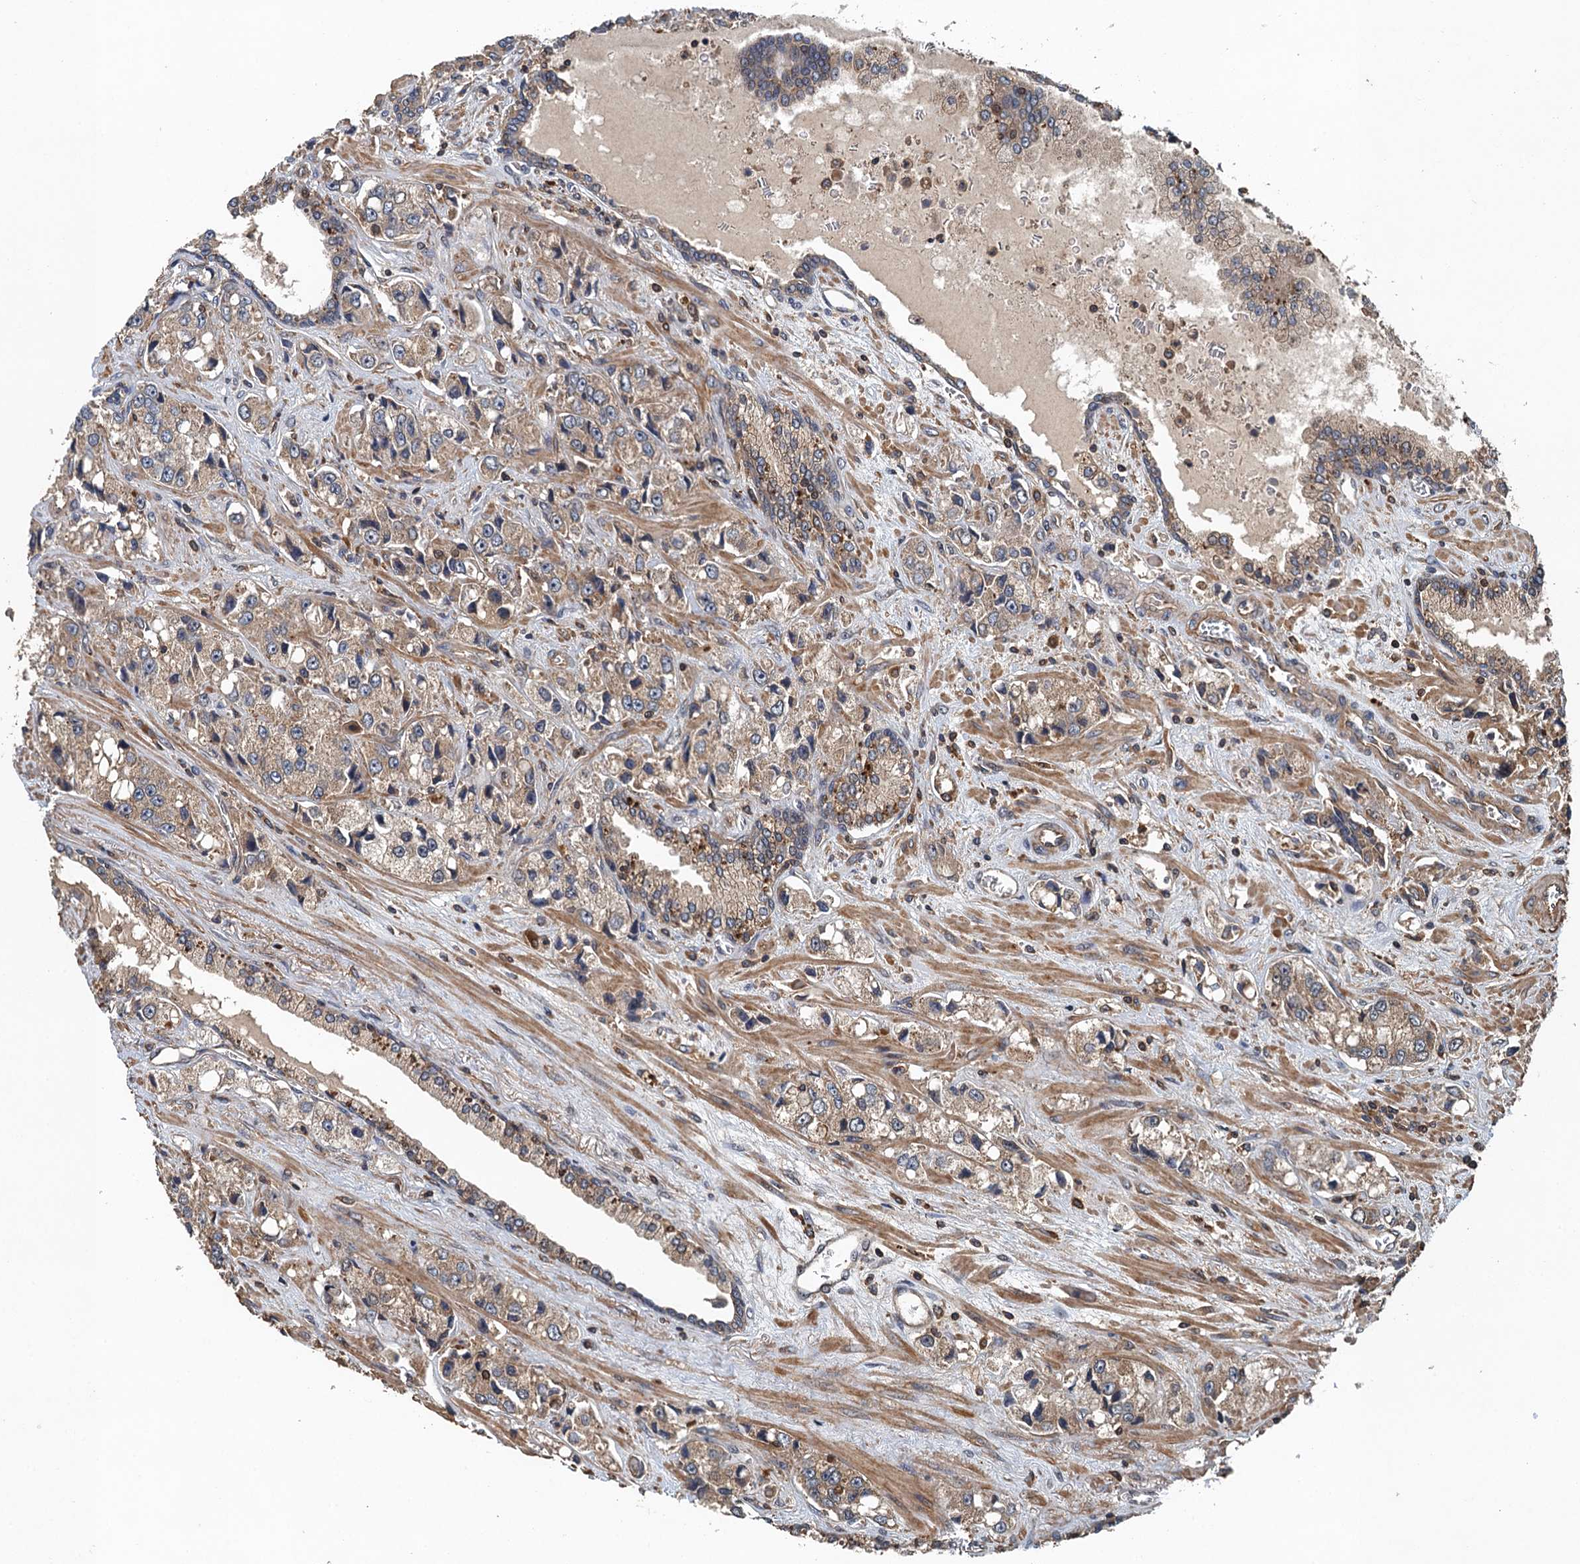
{"staining": {"intensity": "weak", "quantity": ">75%", "location": "cytoplasmic/membranous"}, "tissue": "prostate cancer", "cell_type": "Tumor cells", "image_type": "cancer", "snomed": [{"axis": "morphology", "description": "Adenocarcinoma, High grade"}, {"axis": "topography", "description": "Prostate"}], "caption": "Approximately >75% of tumor cells in prostate cancer (high-grade adenocarcinoma) show weak cytoplasmic/membranous protein staining as visualized by brown immunohistochemical staining.", "gene": "BORCS5", "patient": {"sex": "male", "age": 74}}